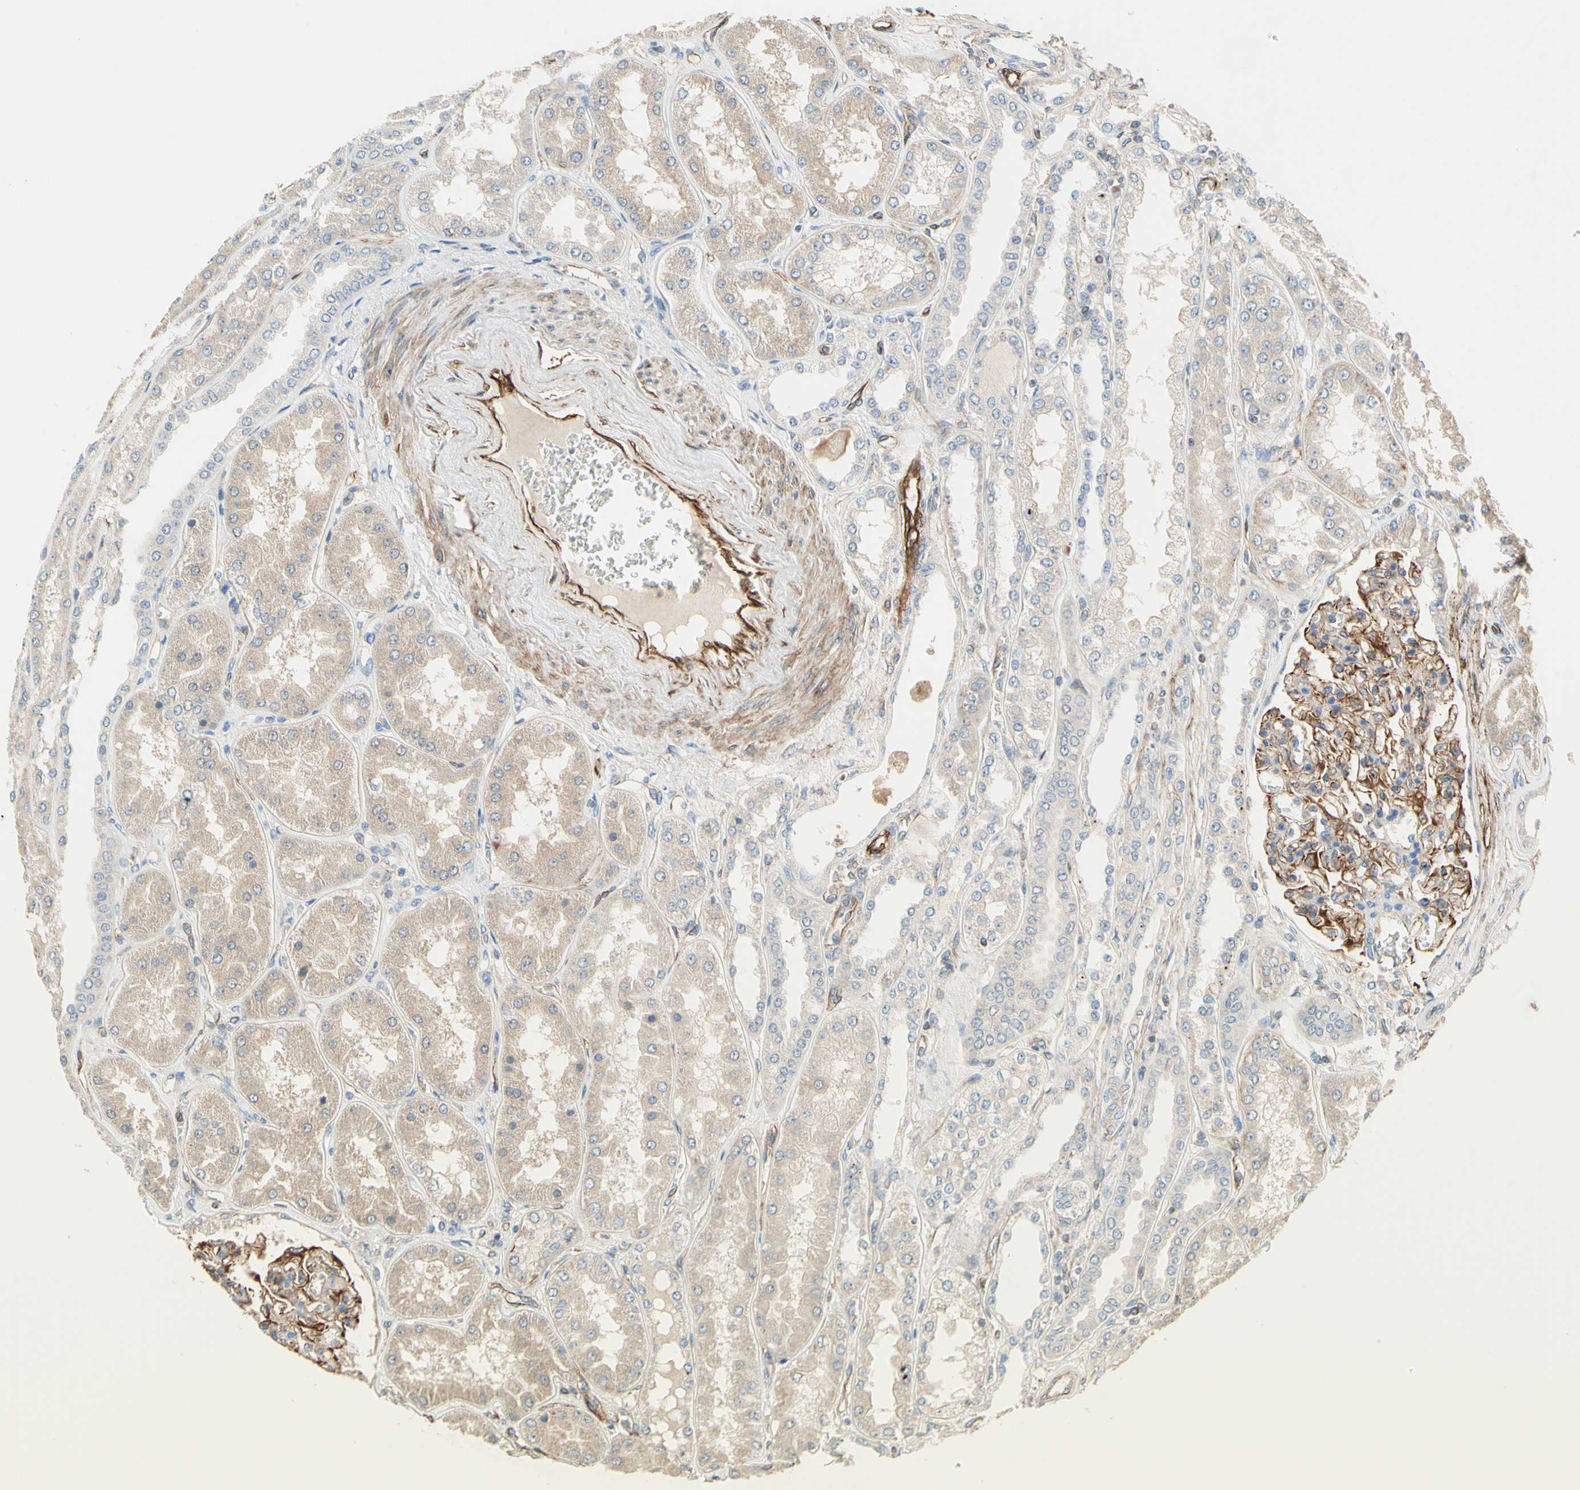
{"staining": {"intensity": "moderate", "quantity": "25%-75%", "location": "cytoplasmic/membranous"}, "tissue": "kidney", "cell_type": "Cells in glomeruli", "image_type": "normal", "snomed": [{"axis": "morphology", "description": "Normal tissue, NOS"}, {"axis": "topography", "description": "Kidney"}], "caption": "Kidney stained with a brown dye demonstrates moderate cytoplasmic/membranous positive positivity in approximately 25%-75% of cells in glomeruli.", "gene": "TRAF2", "patient": {"sex": "female", "age": 56}}